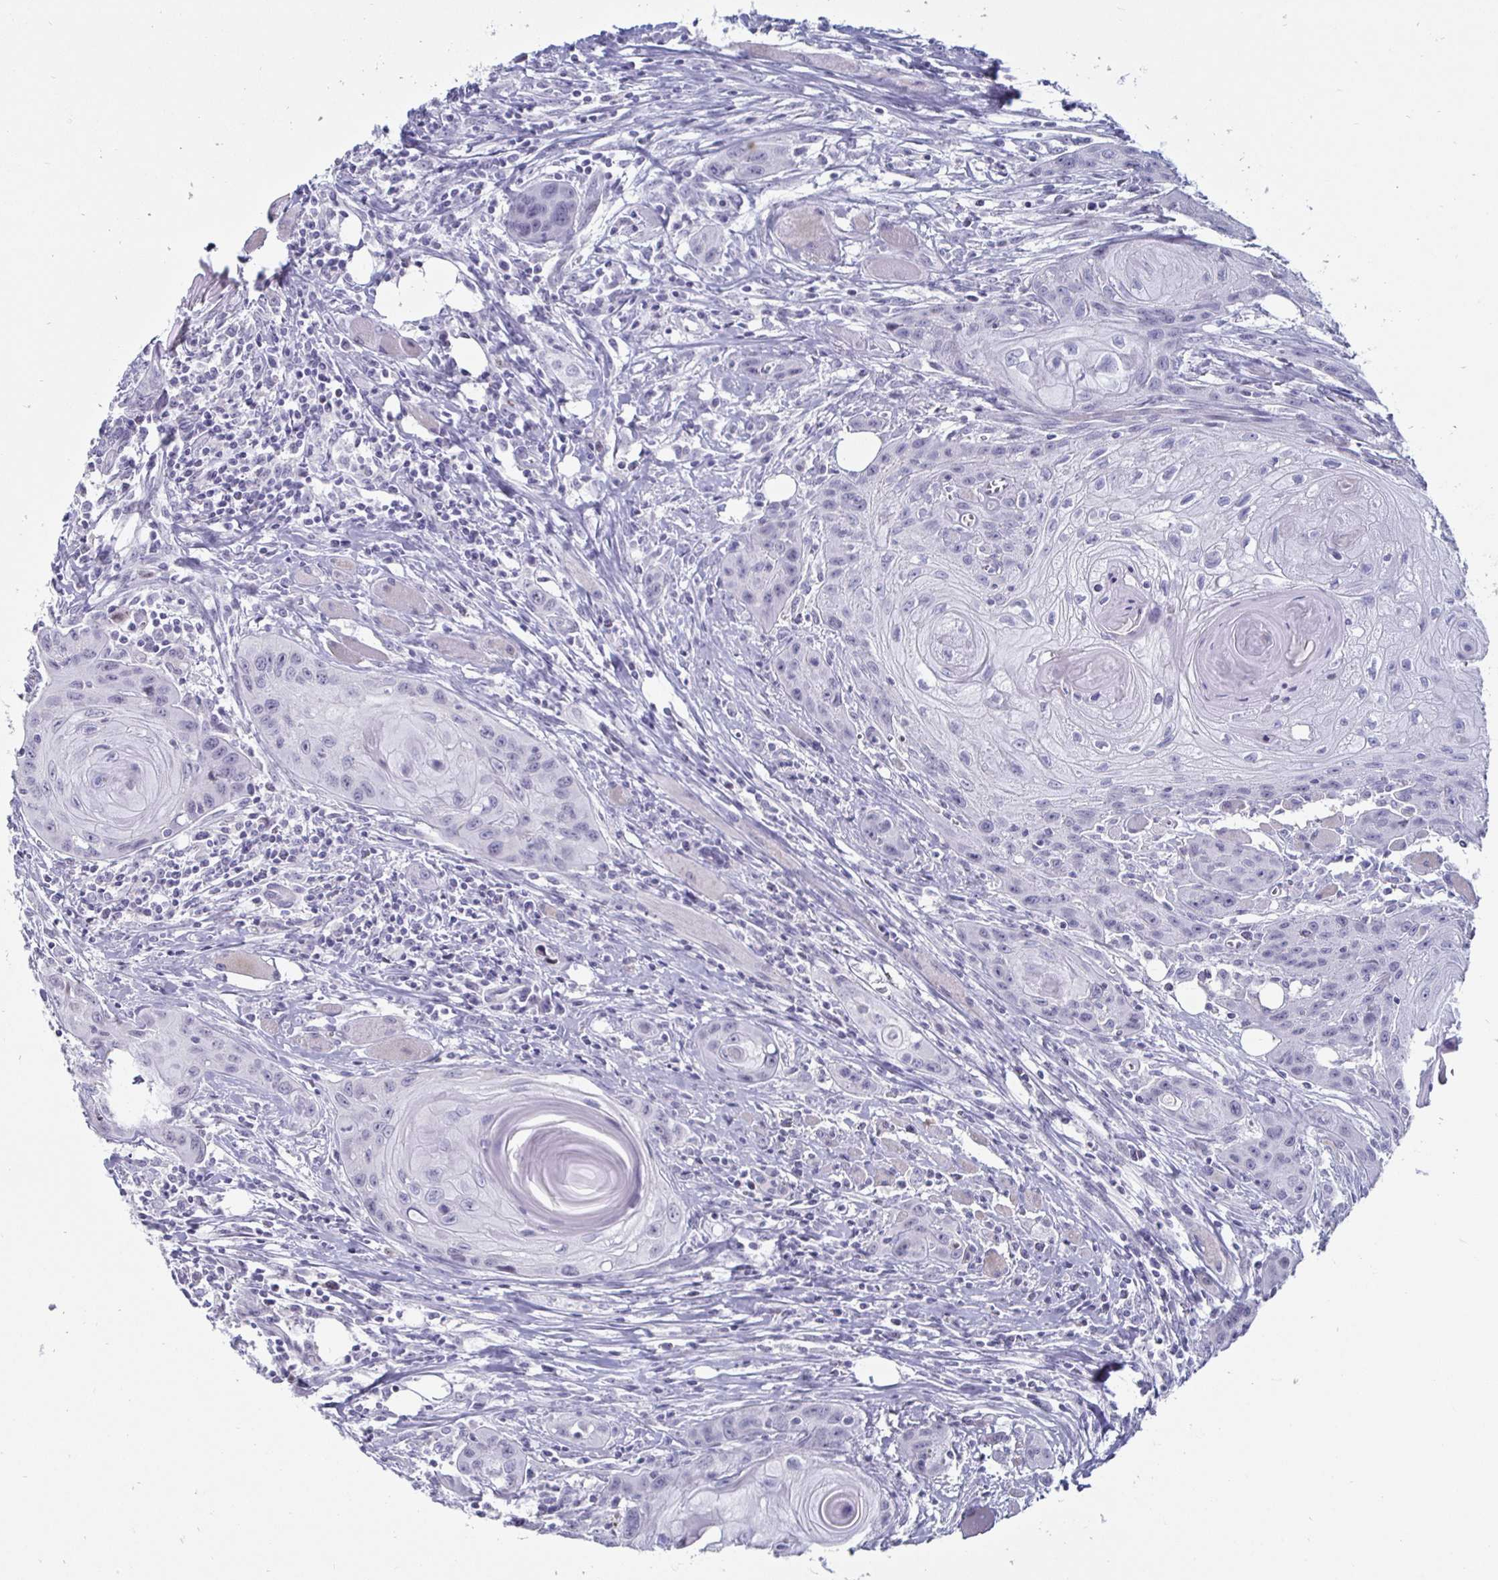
{"staining": {"intensity": "negative", "quantity": "none", "location": "none"}, "tissue": "head and neck cancer", "cell_type": "Tumor cells", "image_type": "cancer", "snomed": [{"axis": "morphology", "description": "Squamous cell carcinoma, NOS"}, {"axis": "topography", "description": "Oral tissue"}, {"axis": "topography", "description": "Head-Neck"}], "caption": "DAB (3,3'-diaminobenzidine) immunohistochemical staining of head and neck cancer displays no significant staining in tumor cells.", "gene": "OOSP2", "patient": {"sex": "male", "age": 58}}